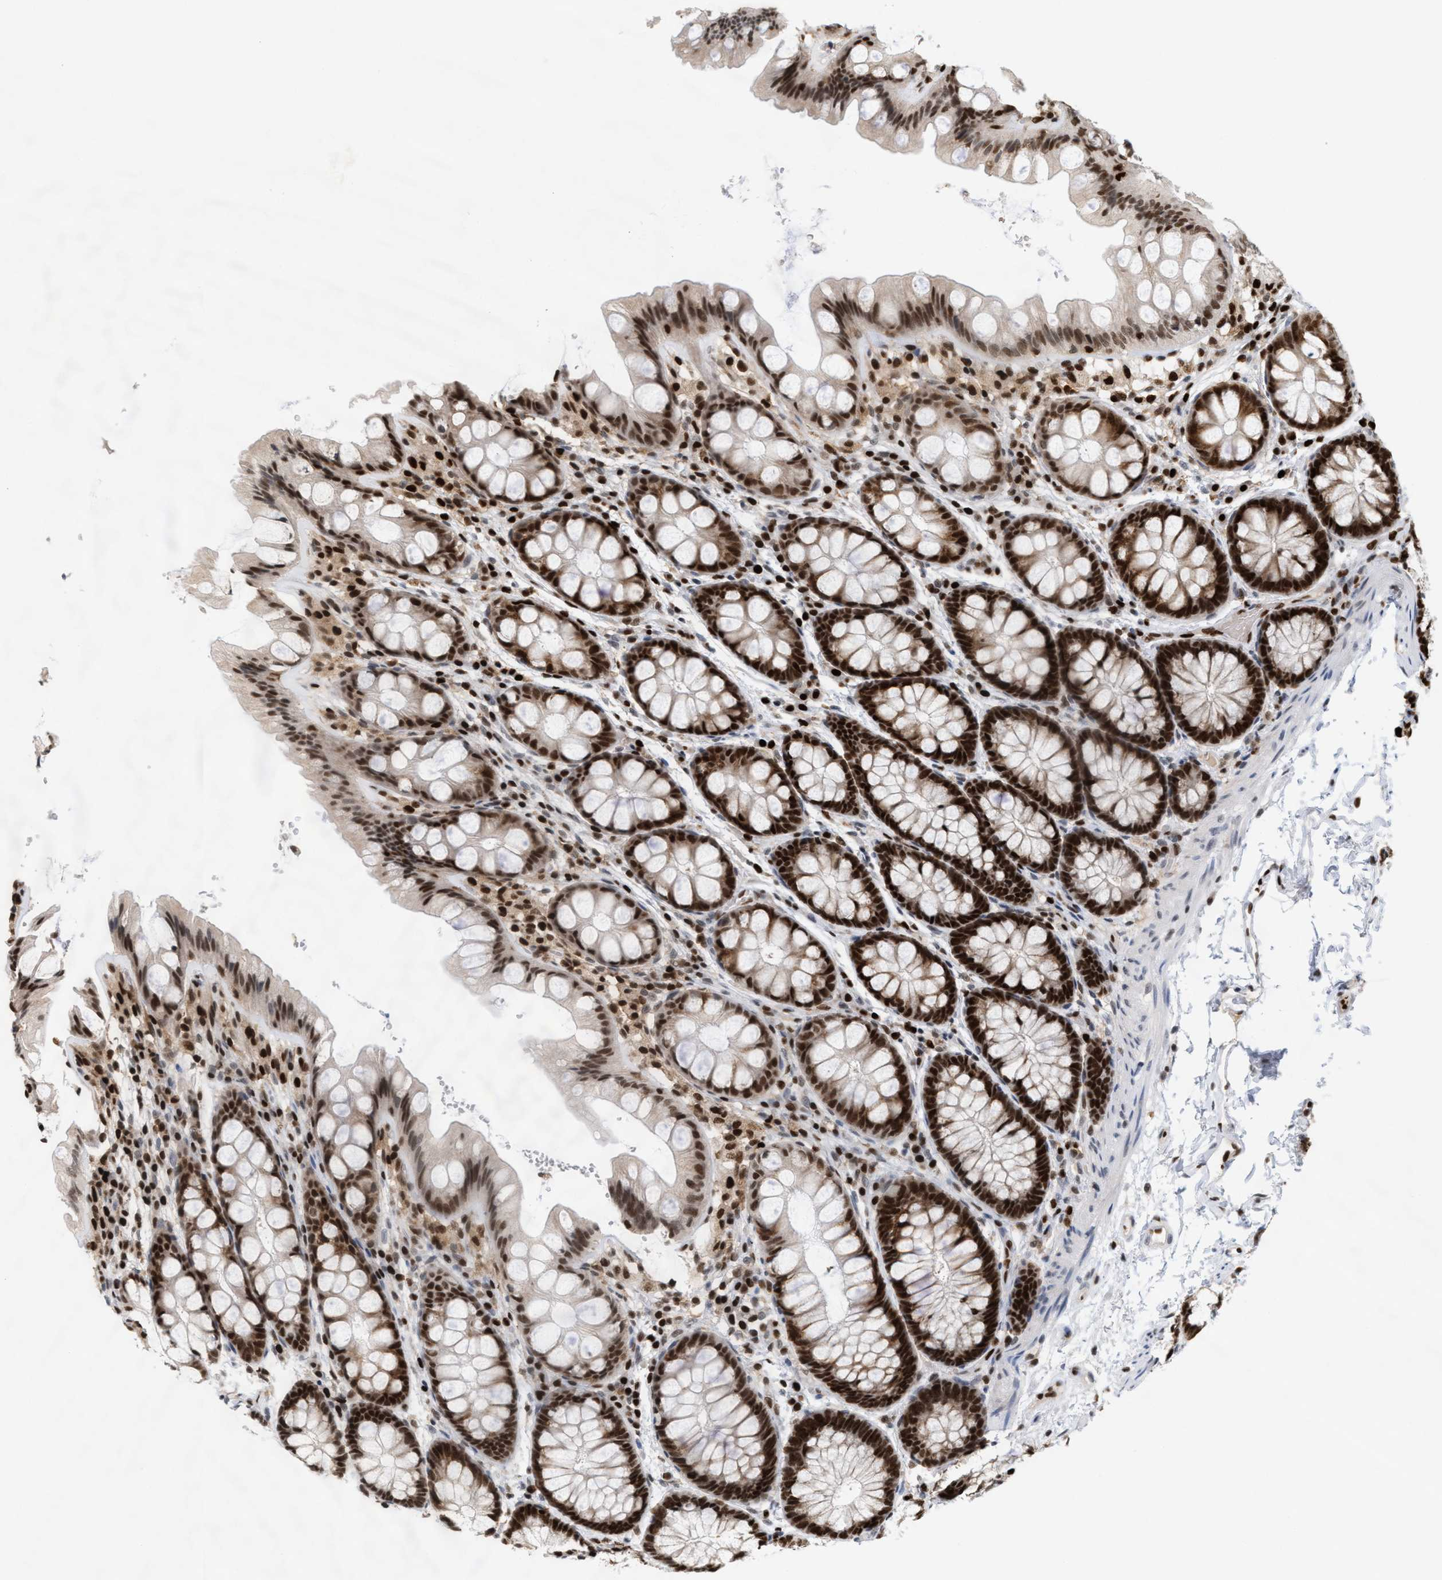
{"staining": {"intensity": "strong", "quantity": ">75%", "location": "nuclear"}, "tissue": "colon", "cell_type": "Endothelial cells", "image_type": "normal", "snomed": [{"axis": "morphology", "description": "Normal tissue, NOS"}, {"axis": "topography", "description": "Colon"}], "caption": "A high-resolution image shows immunohistochemistry staining of normal colon, which shows strong nuclear expression in approximately >75% of endothelial cells.", "gene": "C17orf49", "patient": {"sex": "male", "age": 47}}